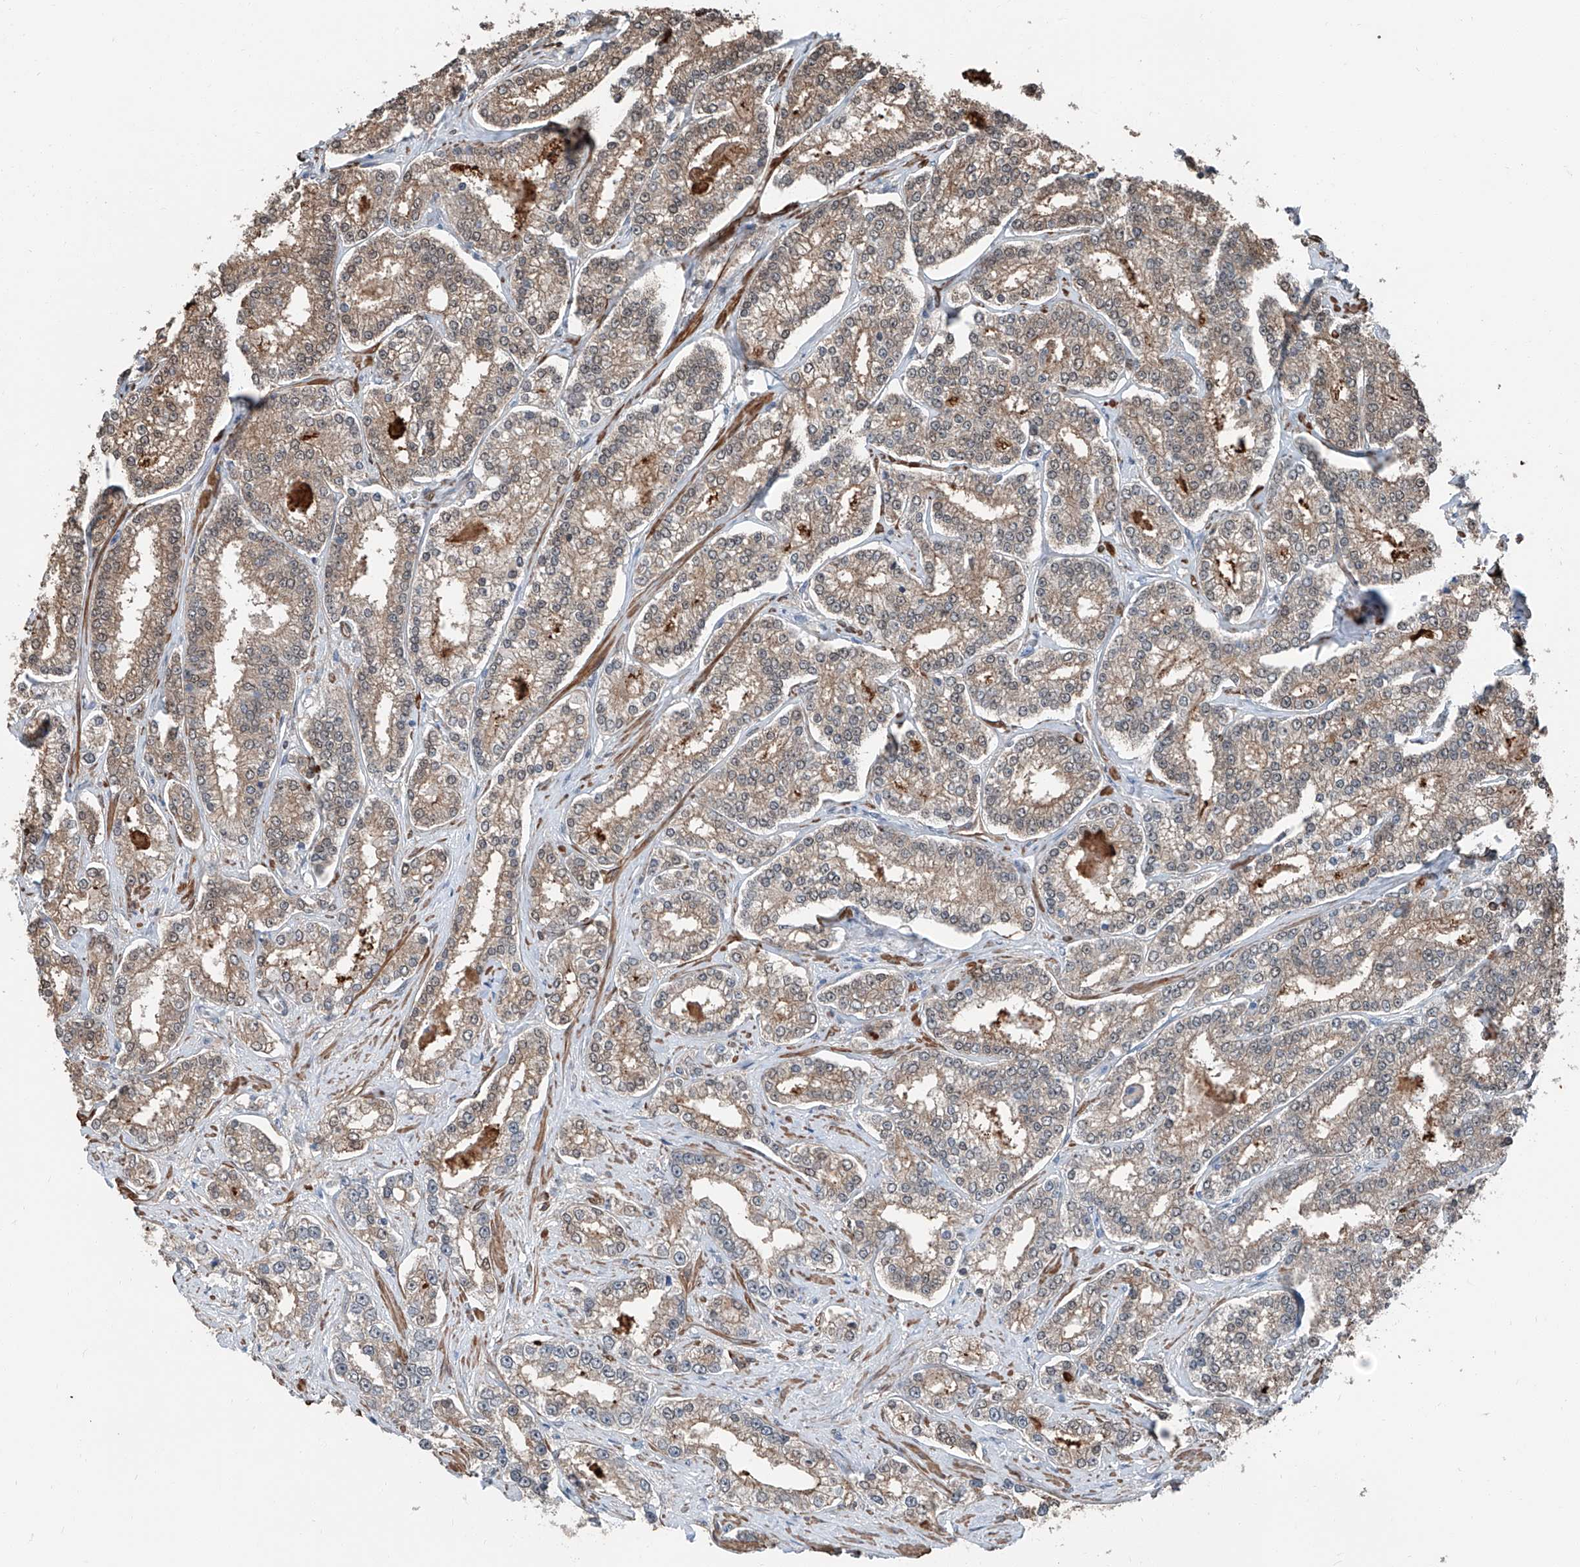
{"staining": {"intensity": "weak", "quantity": ">75%", "location": "cytoplasmic/membranous"}, "tissue": "prostate cancer", "cell_type": "Tumor cells", "image_type": "cancer", "snomed": [{"axis": "morphology", "description": "Normal tissue, NOS"}, {"axis": "morphology", "description": "Adenocarcinoma, High grade"}, {"axis": "topography", "description": "Prostate"}], "caption": "The image exhibits a brown stain indicating the presence of a protein in the cytoplasmic/membranous of tumor cells in prostate cancer. (DAB = brown stain, brightfield microscopy at high magnification).", "gene": "HSPA6", "patient": {"sex": "male", "age": 83}}